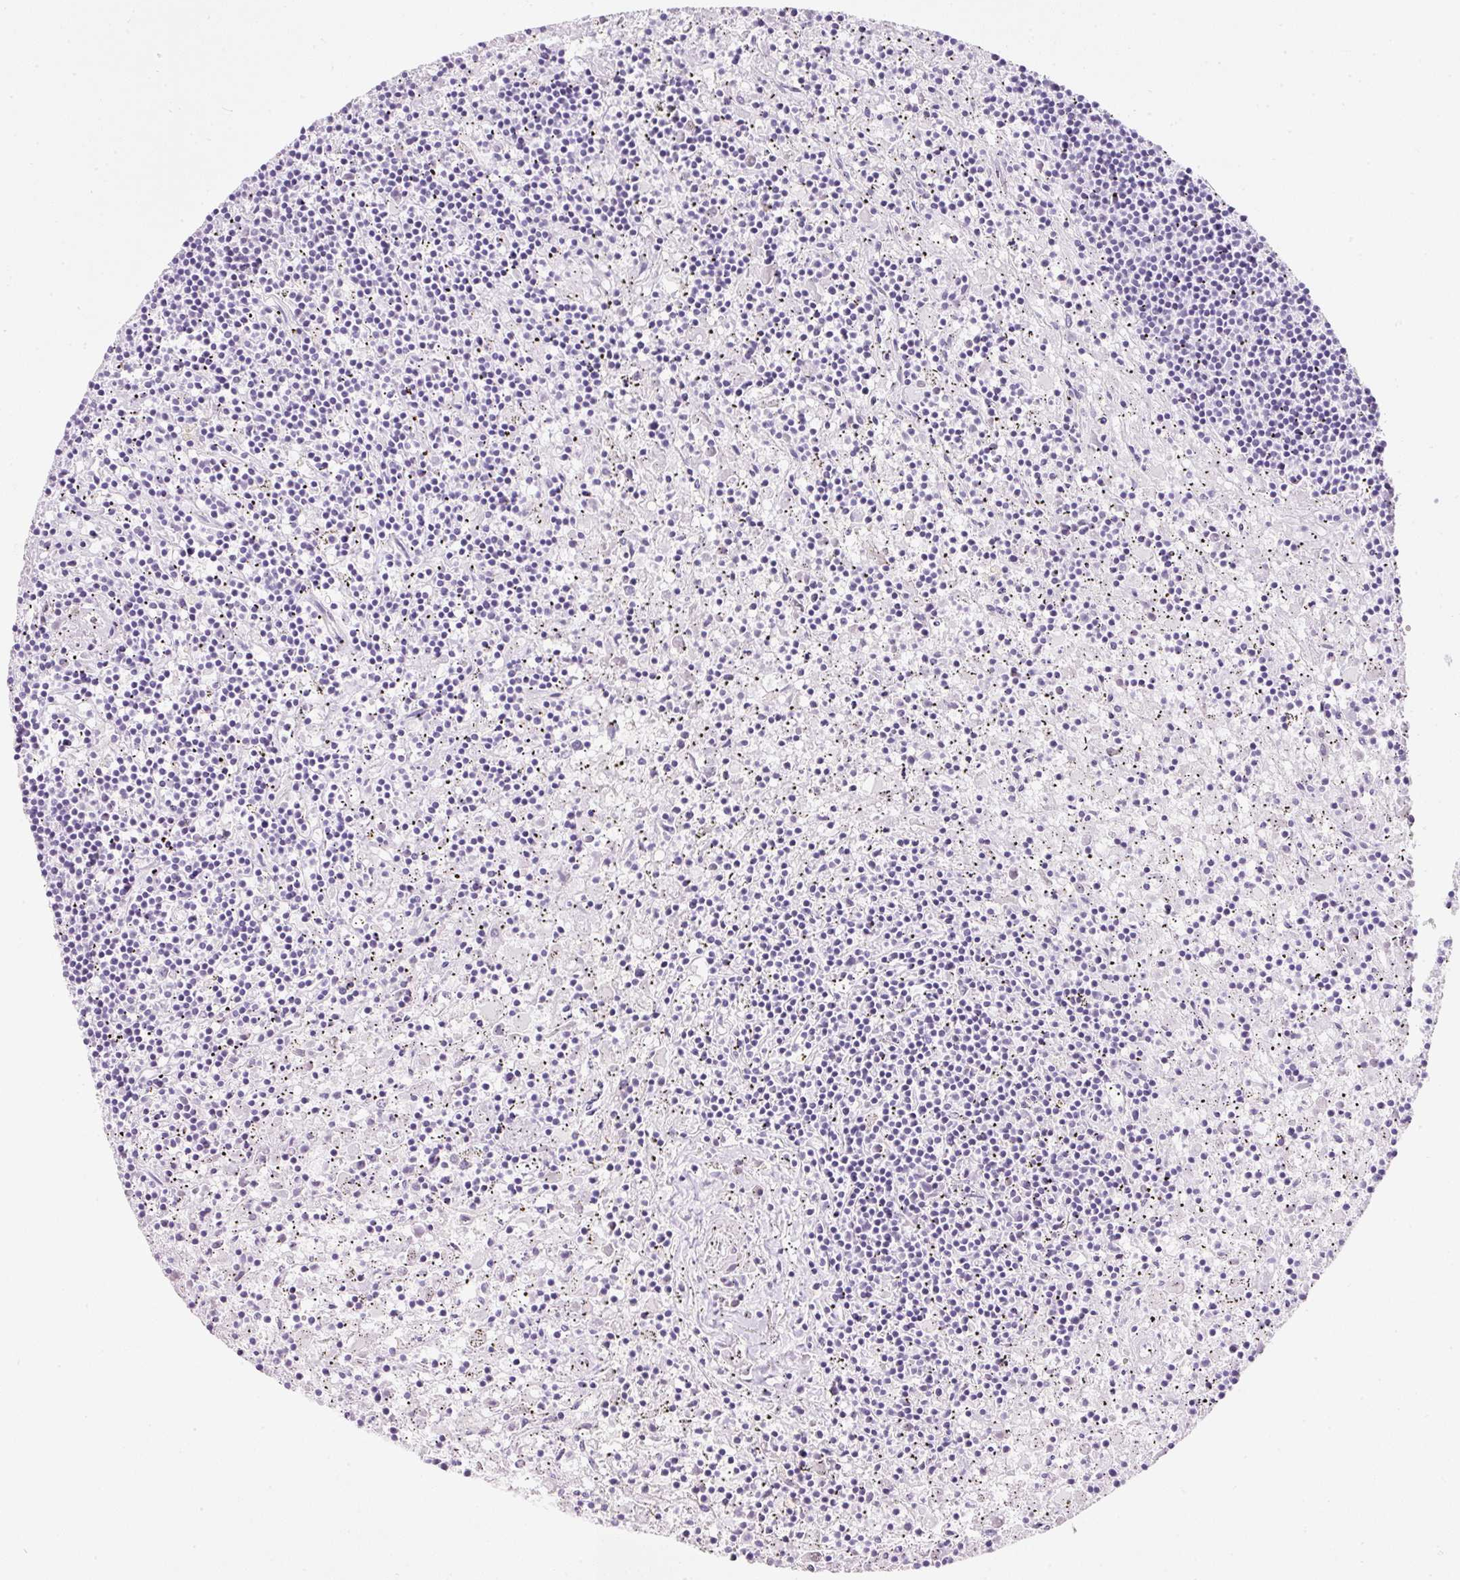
{"staining": {"intensity": "negative", "quantity": "none", "location": "none"}, "tissue": "lymphoma", "cell_type": "Tumor cells", "image_type": "cancer", "snomed": [{"axis": "morphology", "description": "Malignant lymphoma, non-Hodgkin's type, Low grade"}, {"axis": "topography", "description": "Spleen"}], "caption": "Immunohistochemistry (IHC) micrograph of neoplastic tissue: human low-grade malignant lymphoma, non-Hodgkin's type stained with DAB exhibits no significant protein staining in tumor cells. (Brightfield microscopy of DAB immunohistochemistry (IHC) at high magnification).", "gene": "SLC2A2", "patient": {"sex": "male", "age": 76}}